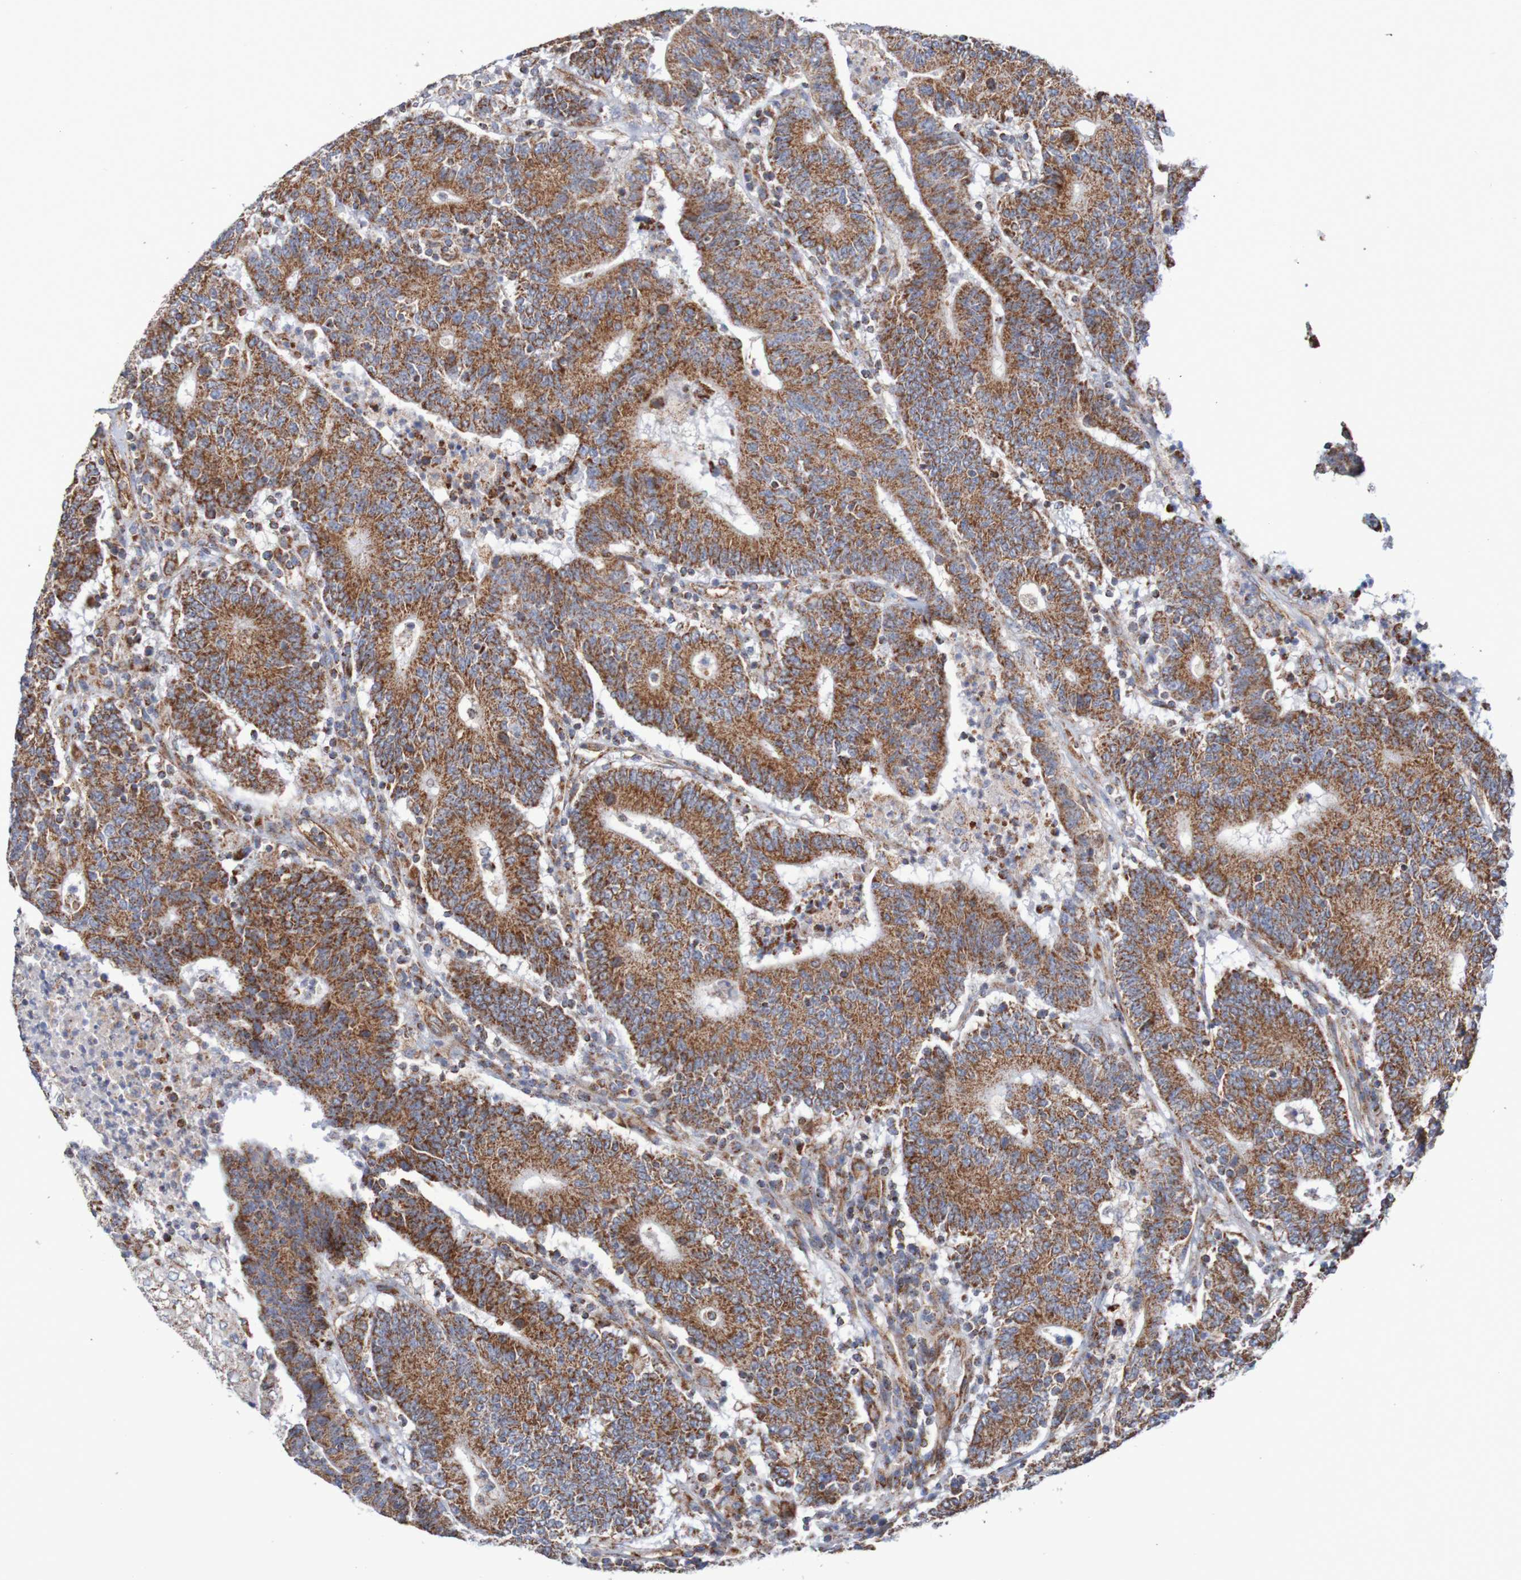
{"staining": {"intensity": "strong", "quantity": ">75%", "location": "cytoplasmic/membranous"}, "tissue": "colorectal cancer", "cell_type": "Tumor cells", "image_type": "cancer", "snomed": [{"axis": "morphology", "description": "Normal tissue, NOS"}, {"axis": "morphology", "description": "Adenocarcinoma, NOS"}, {"axis": "topography", "description": "Colon"}], "caption": "Protein positivity by immunohistochemistry displays strong cytoplasmic/membranous positivity in about >75% of tumor cells in colorectal adenocarcinoma. (DAB IHC, brown staining for protein, blue staining for nuclei).", "gene": "MMEL1", "patient": {"sex": "female", "age": 75}}